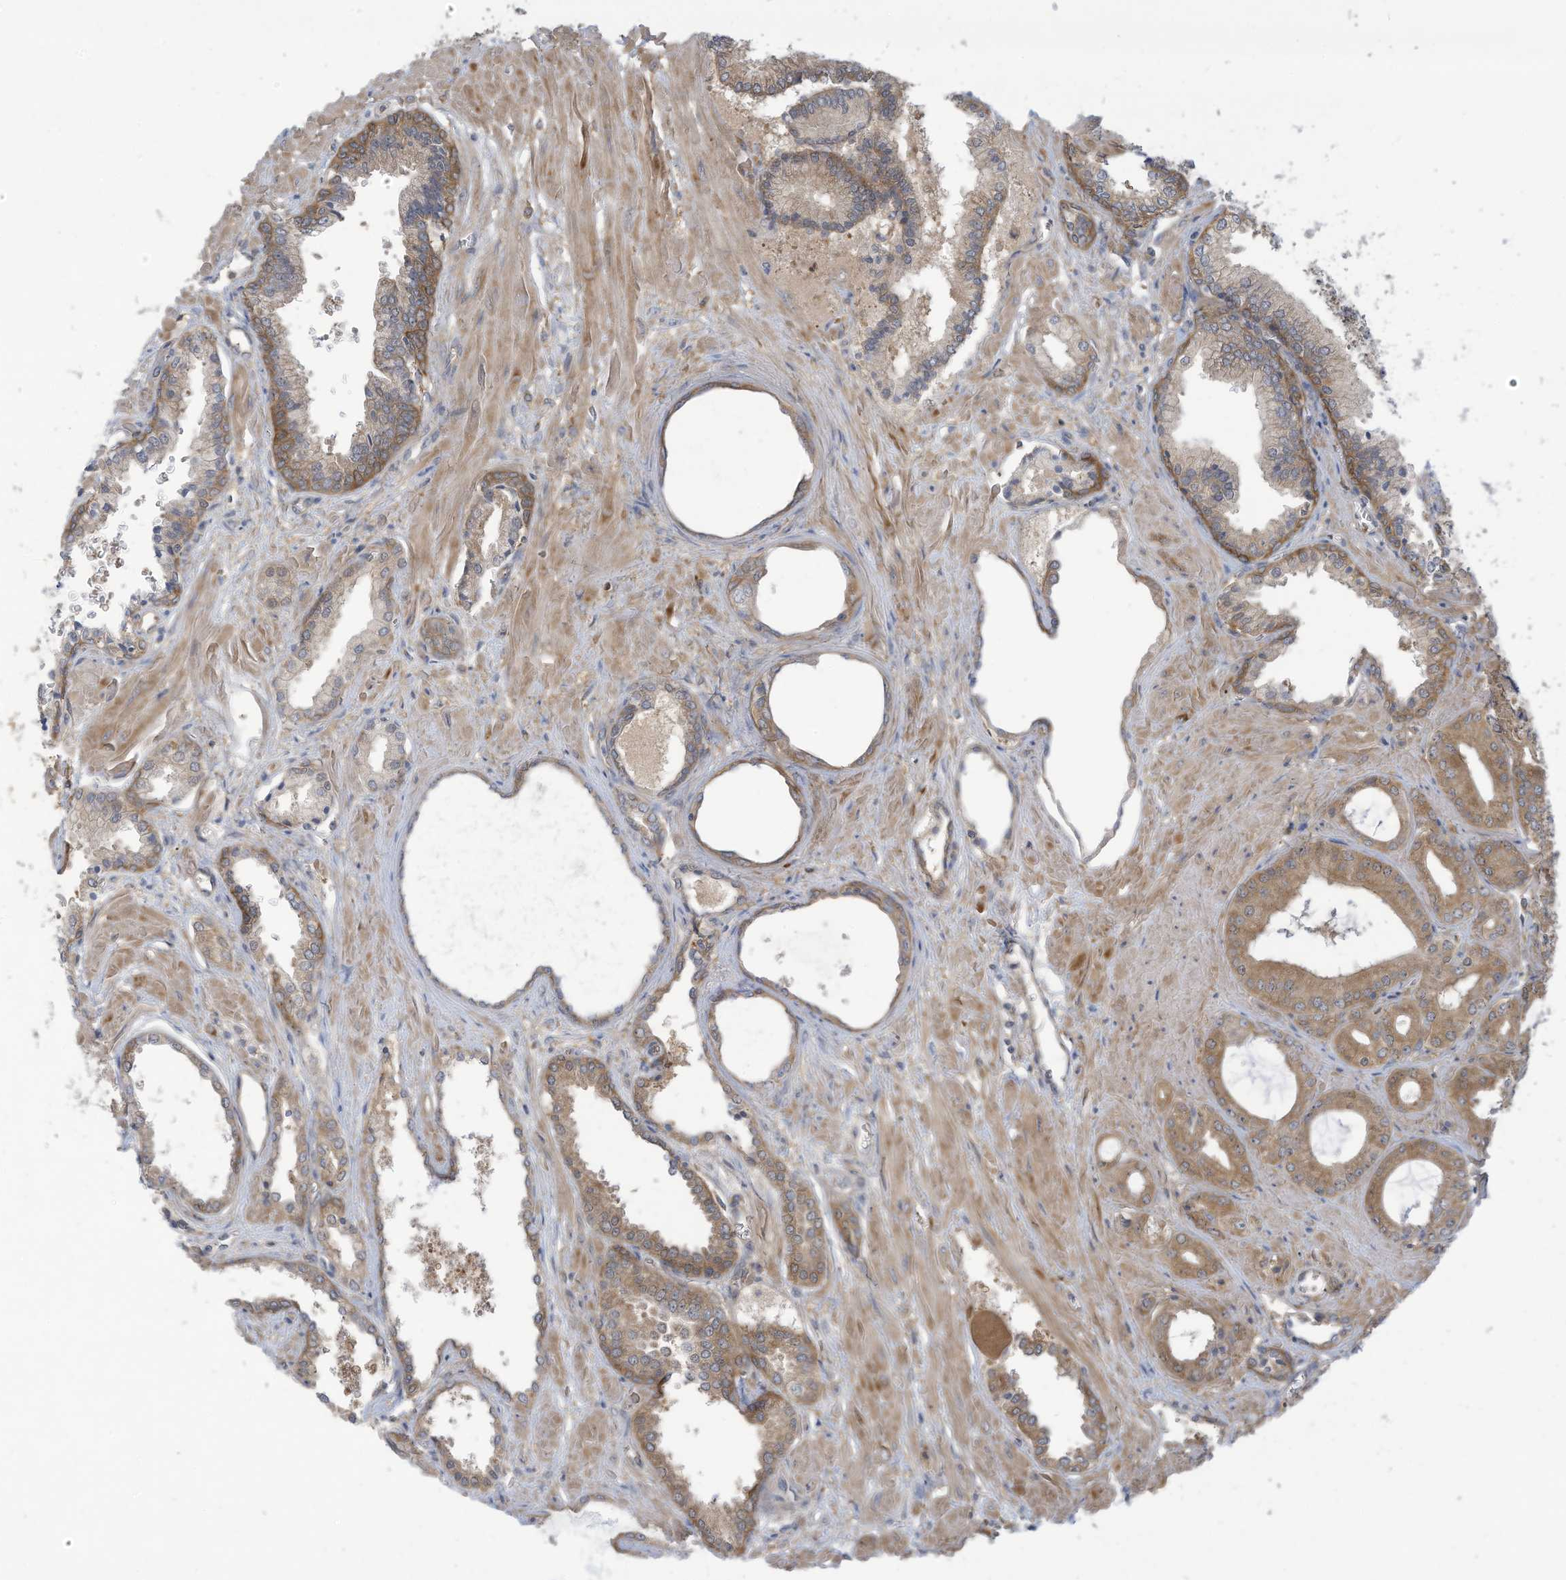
{"staining": {"intensity": "moderate", "quantity": "<25%", "location": "cytoplasmic/membranous"}, "tissue": "prostate cancer", "cell_type": "Tumor cells", "image_type": "cancer", "snomed": [{"axis": "morphology", "description": "Adenocarcinoma, Low grade"}, {"axis": "topography", "description": "Prostate"}], "caption": "This is a micrograph of immunohistochemistry (IHC) staining of adenocarcinoma (low-grade) (prostate), which shows moderate expression in the cytoplasmic/membranous of tumor cells.", "gene": "ADI1", "patient": {"sex": "male", "age": 67}}